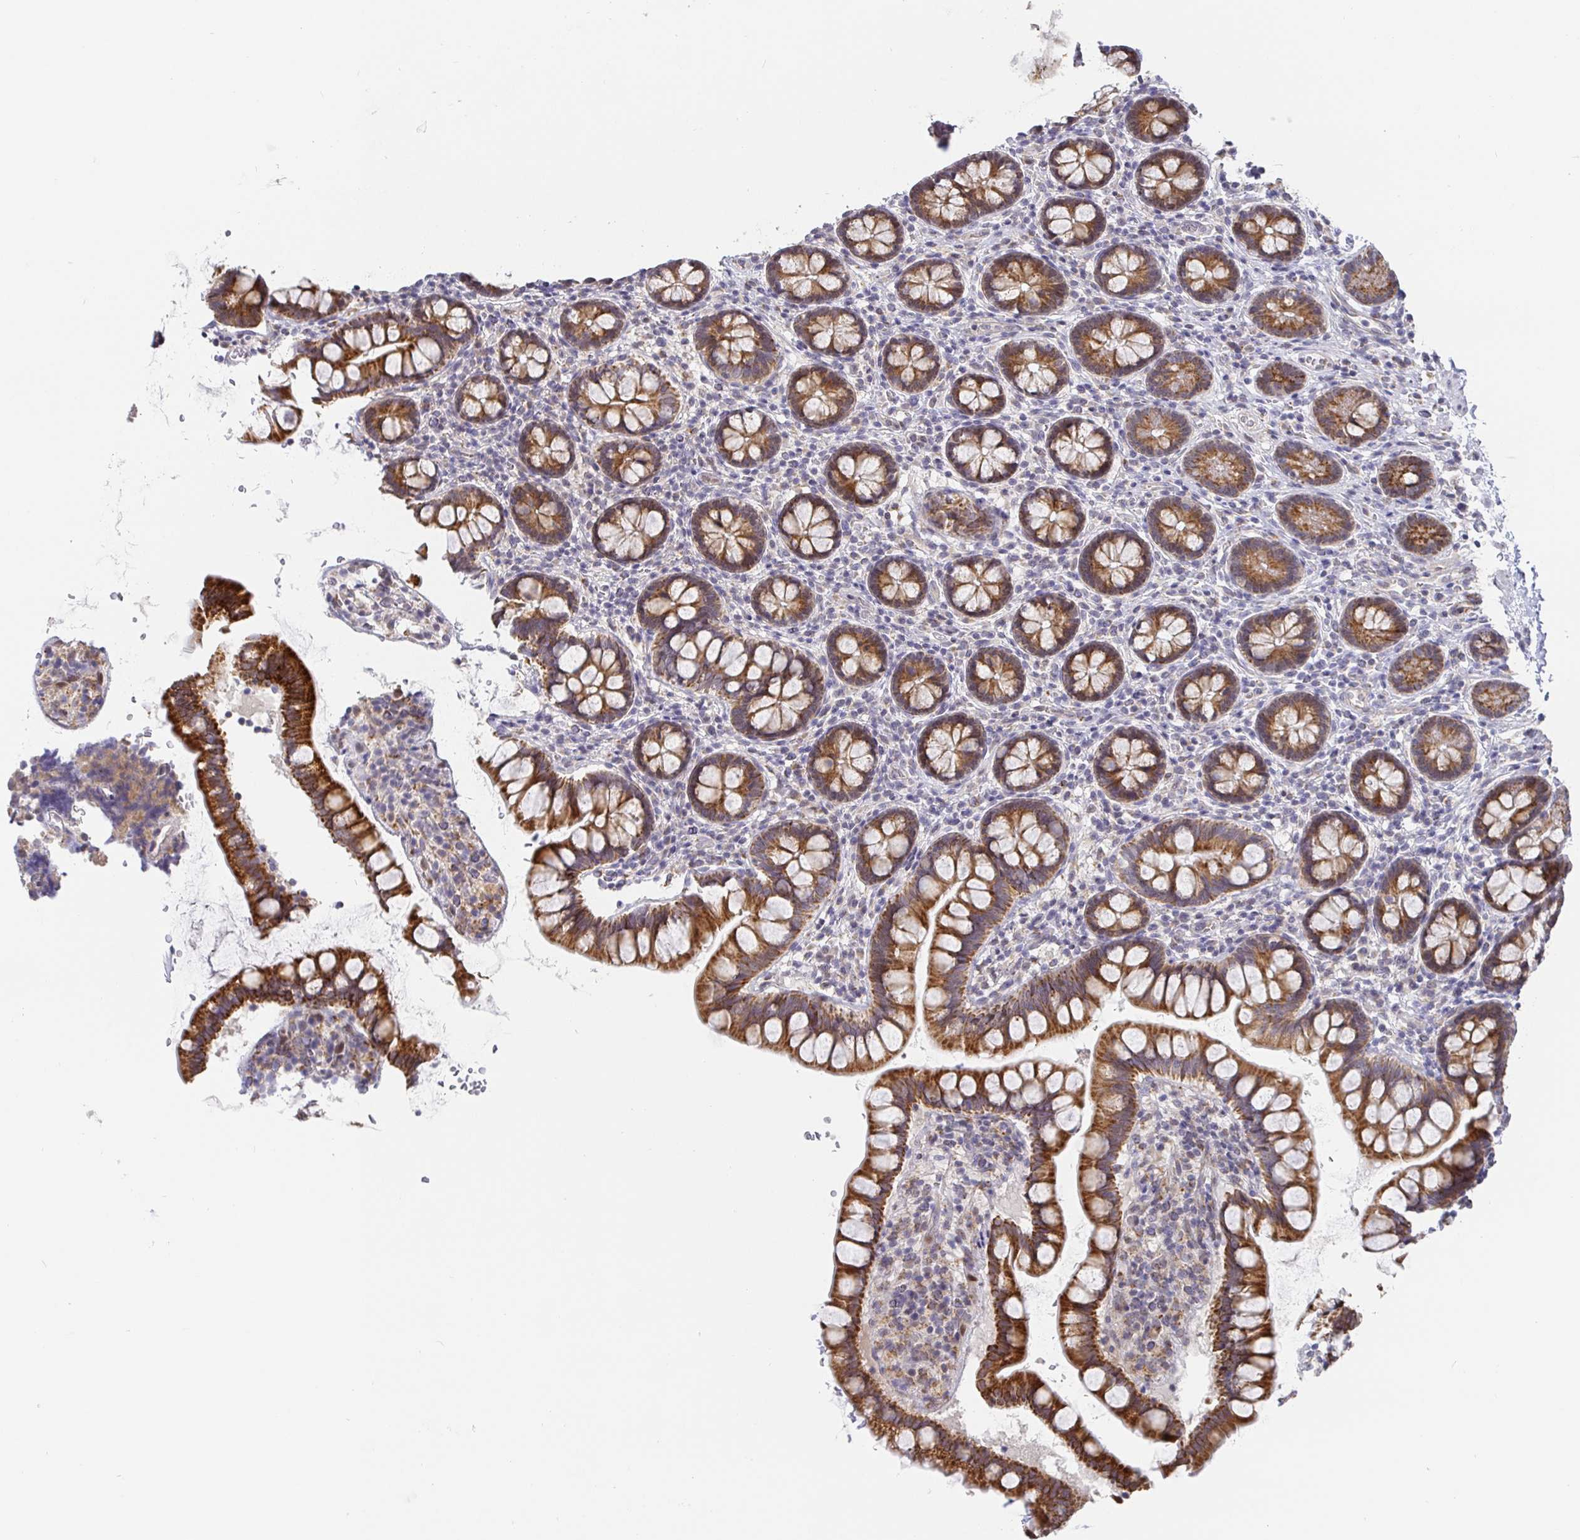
{"staining": {"intensity": "strong", "quantity": ">75%", "location": "cytoplasmic/membranous"}, "tissue": "small intestine", "cell_type": "Glandular cells", "image_type": "normal", "snomed": [{"axis": "morphology", "description": "Normal tissue, NOS"}, {"axis": "topography", "description": "Small intestine"}], "caption": "IHC (DAB) staining of normal small intestine exhibits strong cytoplasmic/membranous protein expression in about >75% of glandular cells. (DAB = brown stain, brightfield microscopy at high magnification).", "gene": "CIT", "patient": {"sex": "female", "age": 84}}